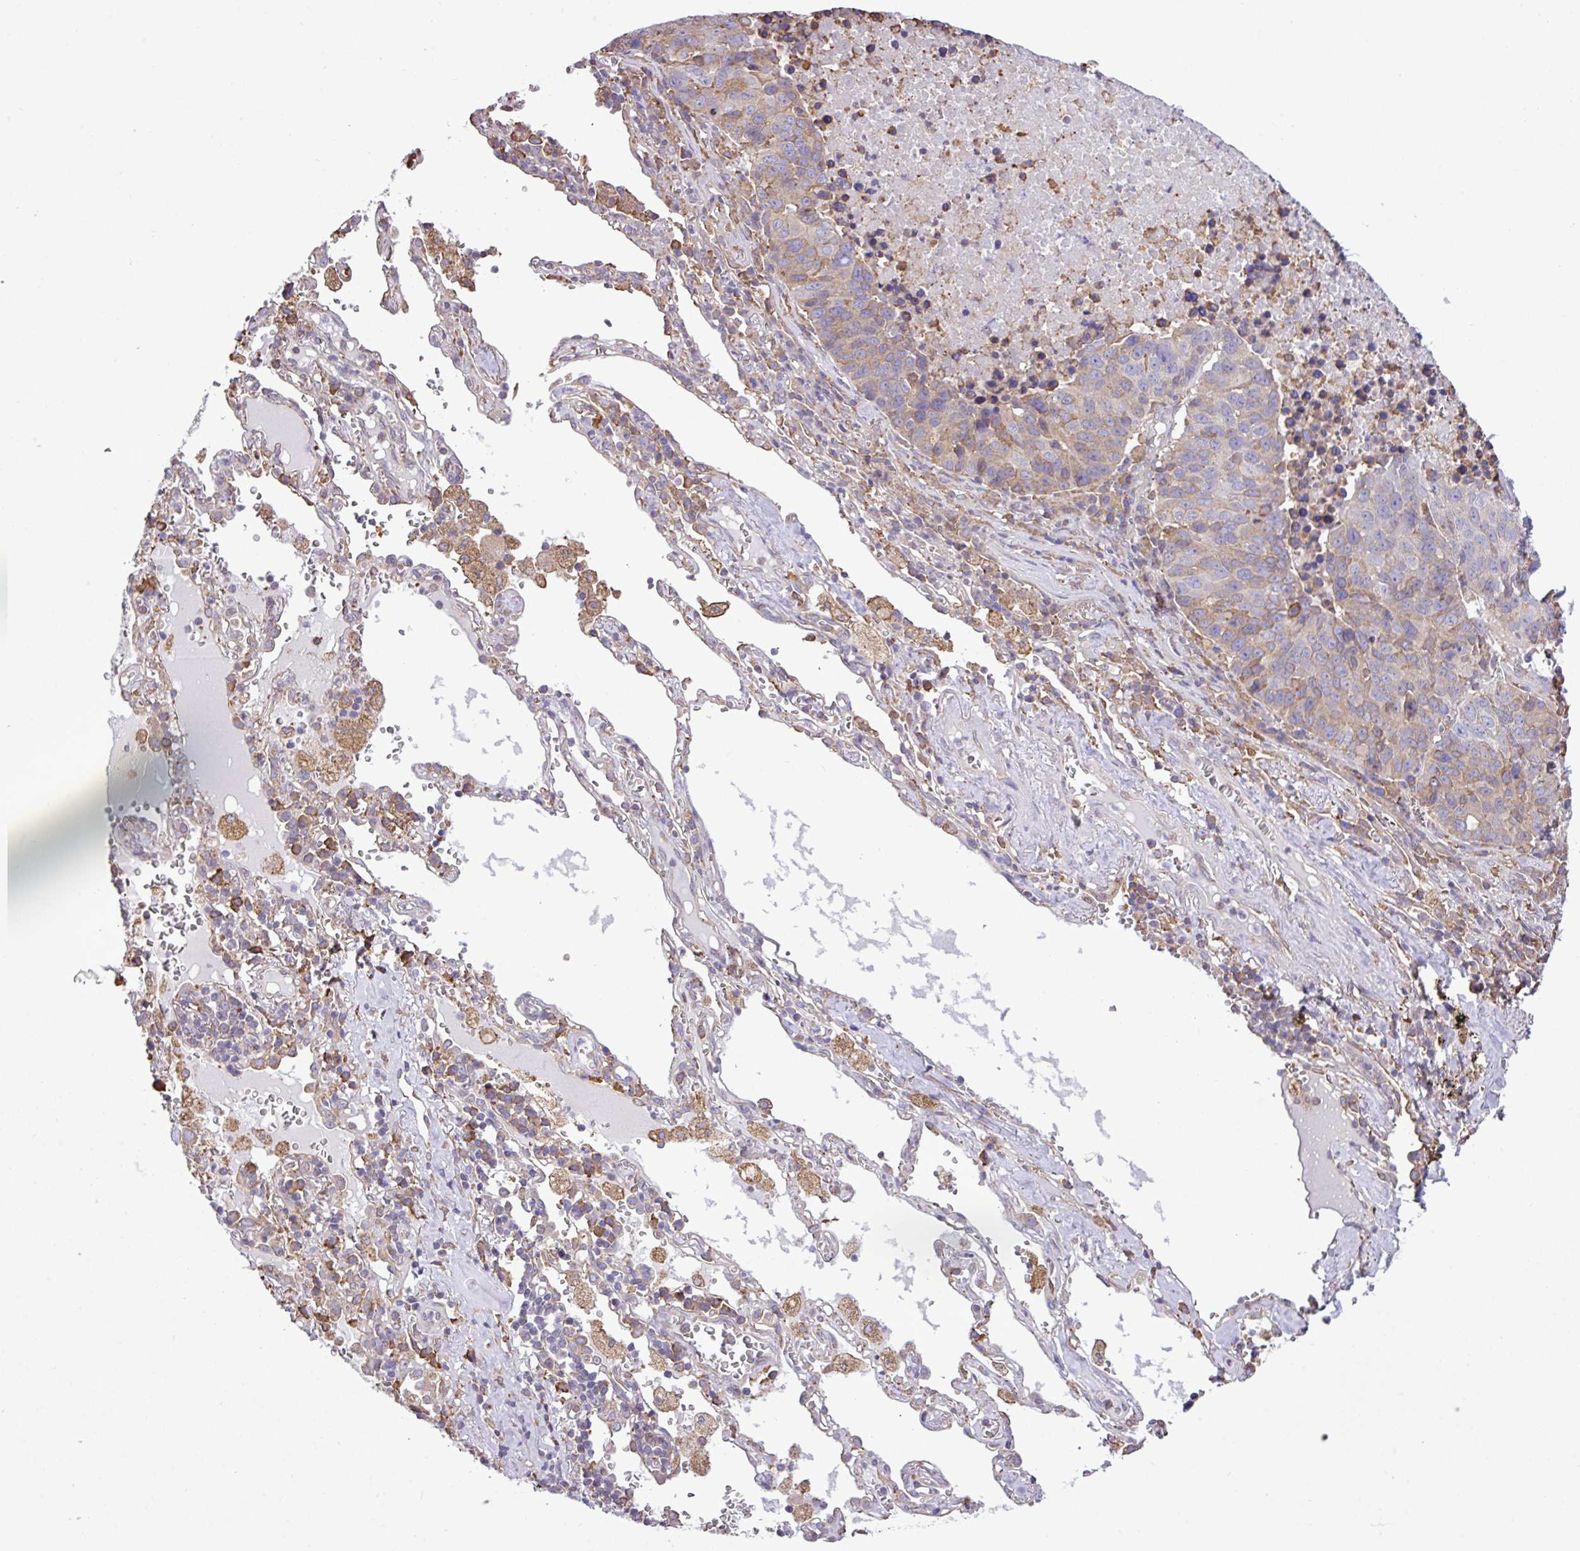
{"staining": {"intensity": "weak", "quantity": "<25%", "location": "cytoplasmic/membranous"}, "tissue": "lung cancer", "cell_type": "Tumor cells", "image_type": "cancer", "snomed": [{"axis": "morphology", "description": "Squamous cell carcinoma, NOS"}, {"axis": "topography", "description": "Lung"}], "caption": "The immunohistochemistry (IHC) image has no significant expression in tumor cells of lung cancer (squamous cell carcinoma) tissue.", "gene": "ZSCAN5A", "patient": {"sex": "female", "age": 66}}